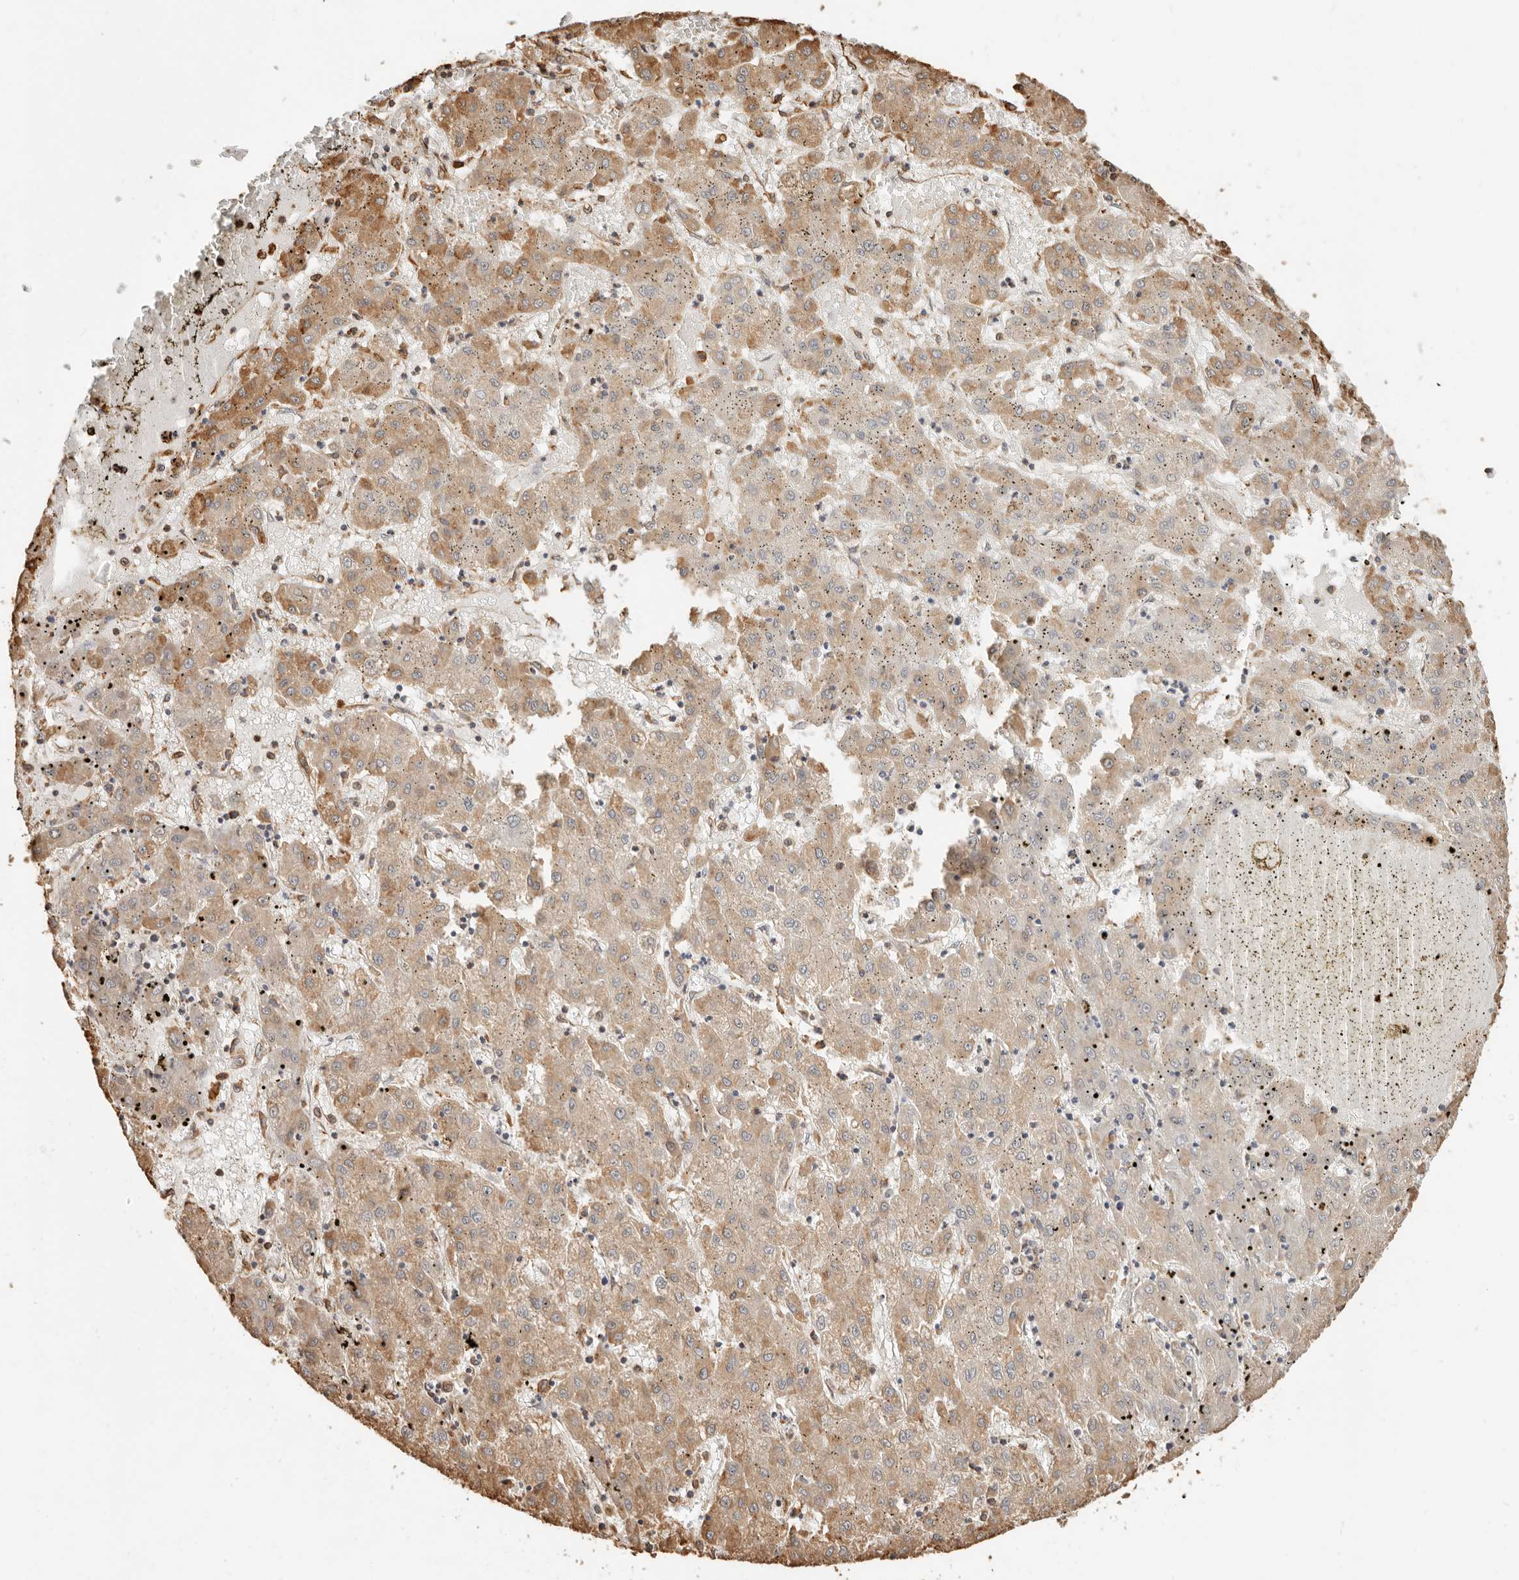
{"staining": {"intensity": "moderate", "quantity": "25%-75%", "location": "cytoplasmic/membranous"}, "tissue": "liver cancer", "cell_type": "Tumor cells", "image_type": "cancer", "snomed": [{"axis": "morphology", "description": "Carcinoma, Hepatocellular, NOS"}, {"axis": "topography", "description": "Liver"}], "caption": "Brown immunohistochemical staining in hepatocellular carcinoma (liver) demonstrates moderate cytoplasmic/membranous positivity in about 25%-75% of tumor cells.", "gene": "ARHGEF10L", "patient": {"sex": "male", "age": 72}}